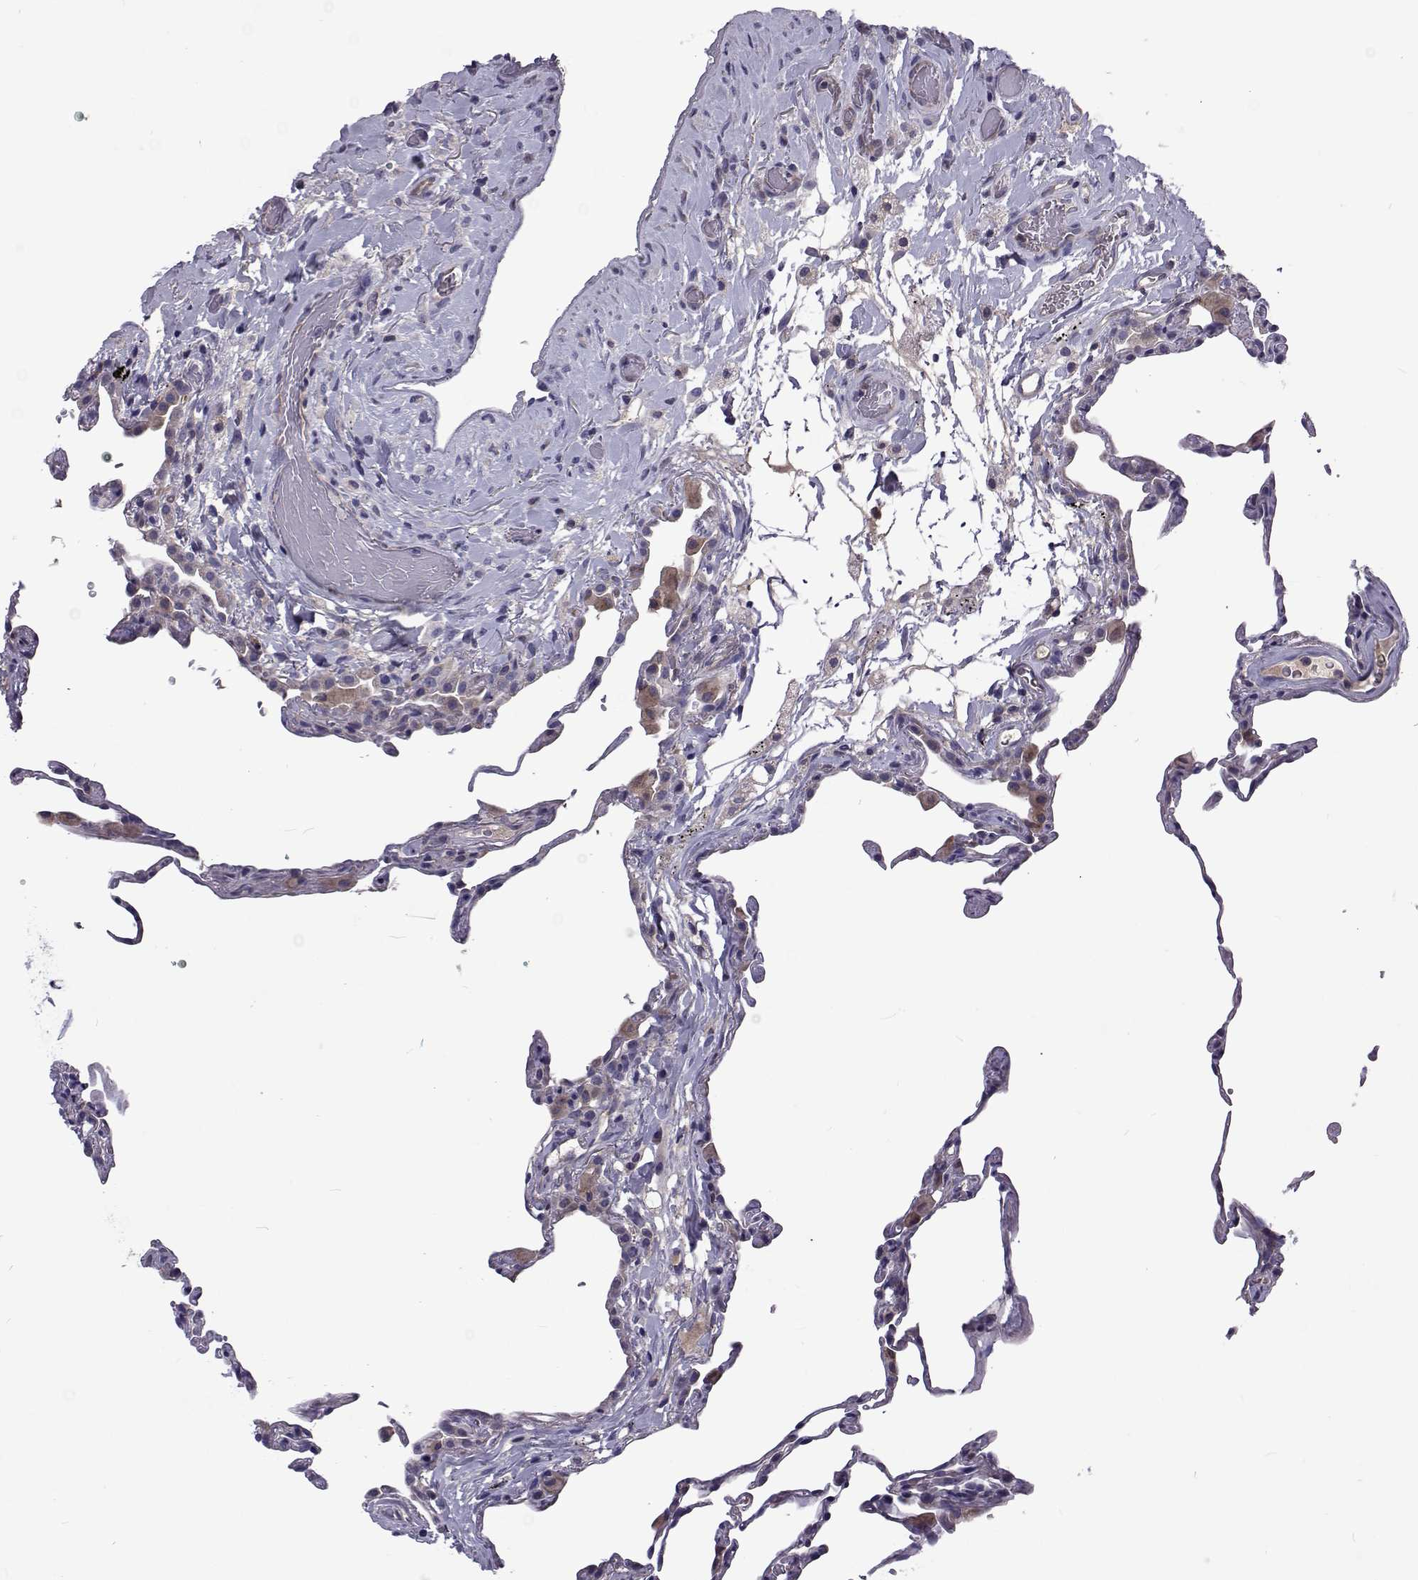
{"staining": {"intensity": "negative", "quantity": "none", "location": "none"}, "tissue": "lung", "cell_type": "Alveolar cells", "image_type": "normal", "snomed": [{"axis": "morphology", "description": "Normal tissue, NOS"}, {"axis": "topography", "description": "Lung"}], "caption": "IHC photomicrograph of benign human lung stained for a protein (brown), which demonstrates no staining in alveolar cells. (DAB IHC visualized using brightfield microscopy, high magnification).", "gene": "TCF15", "patient": {"sex": "female", "age": 57}}